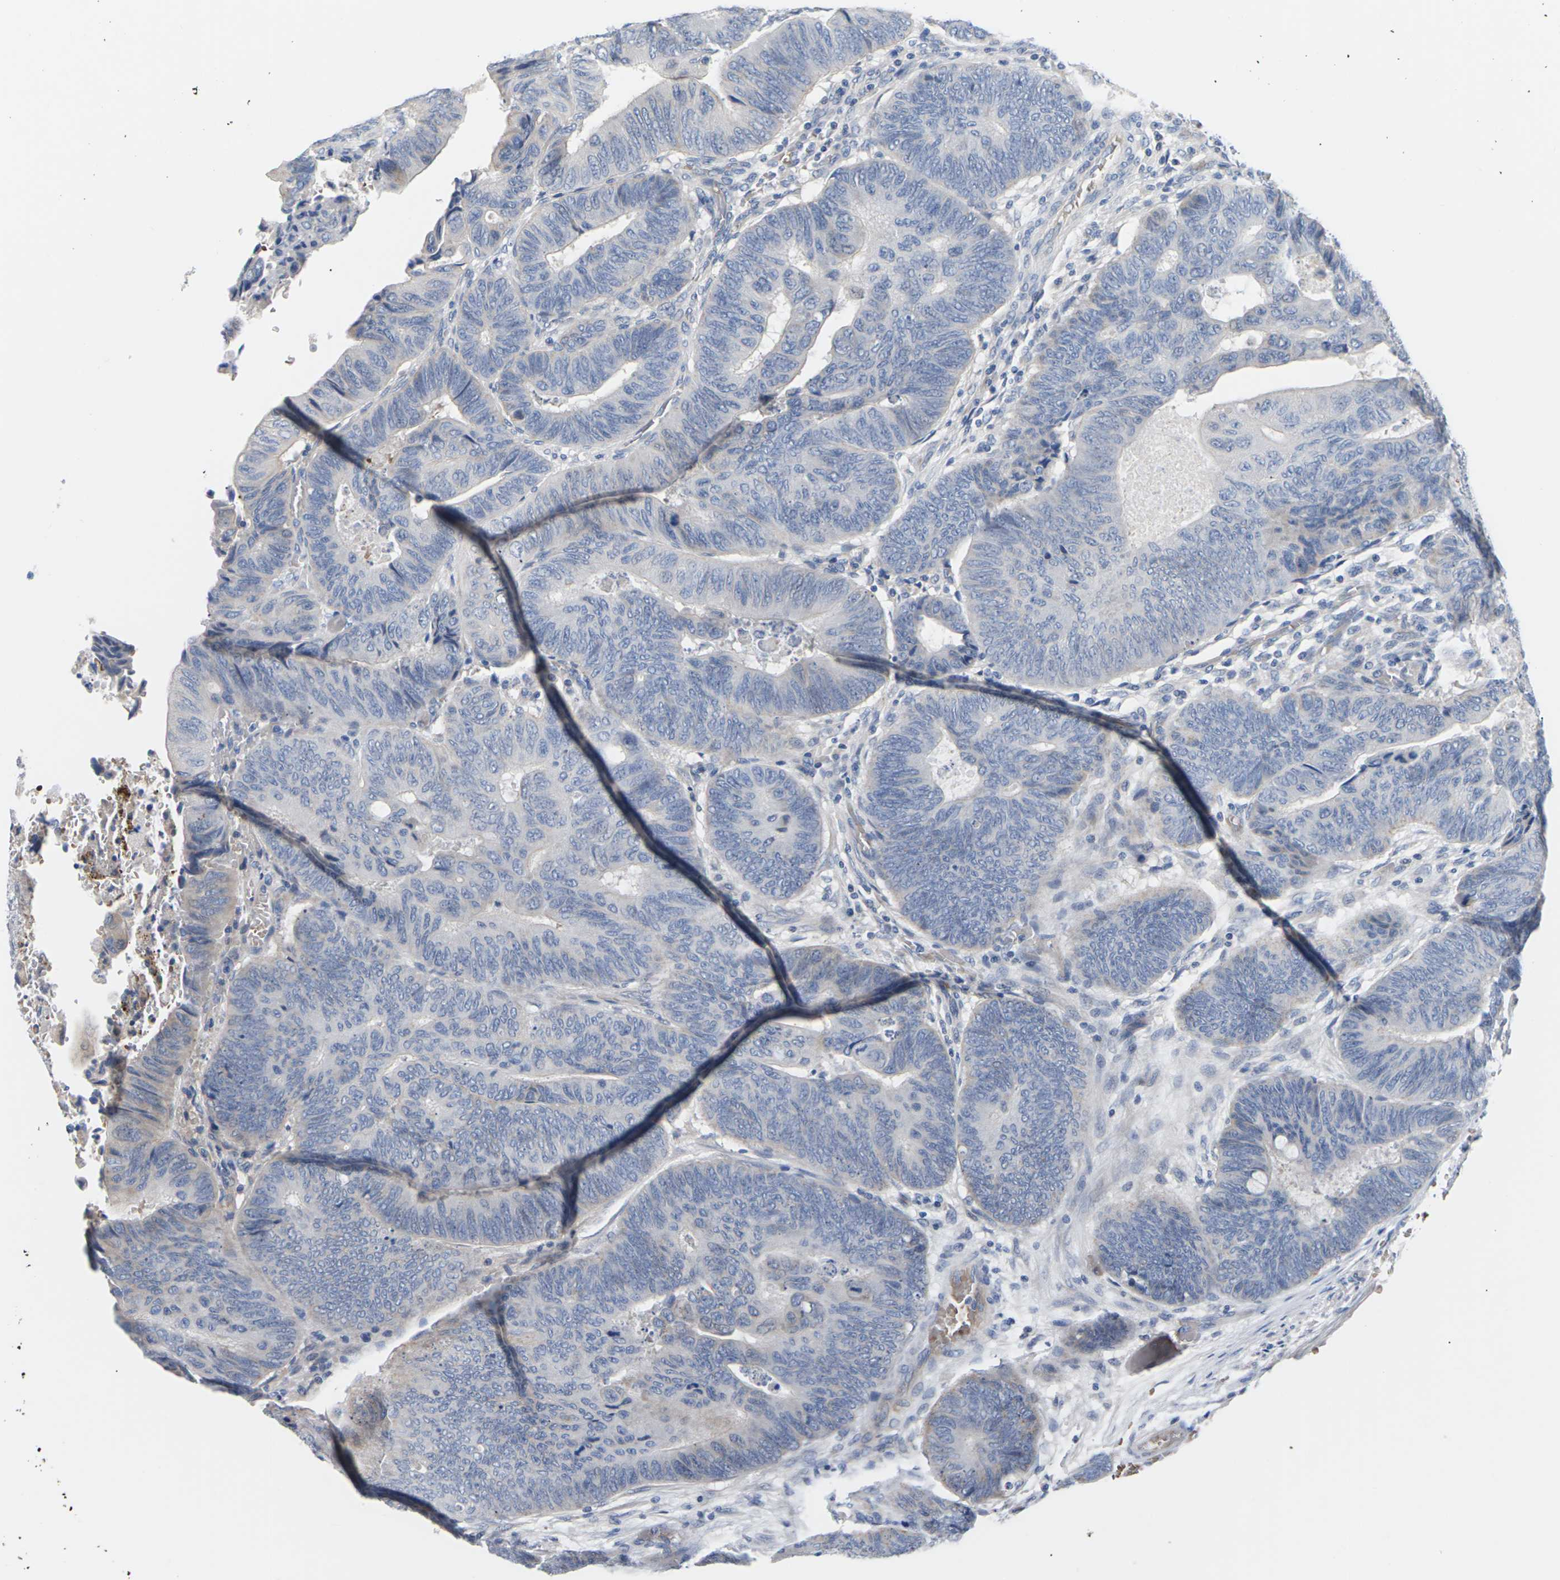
{"staining": {"intensity": "negative", "quantity": "none", "location": "none"}, "tissue": "colorectal cancer", "cell_type": "Tumor cells", "image_type": "cancer", "snomed": [{"axis": "morphology", "description": "Normal tissue, NOS"}, {"axis": "morphology", "description": "Adenocarcinoma, NOS"}, {"axis": "topography", "description": "Rectum"}, {"axis": "topography", "description": "Peripheral nerve tissue"}], "caption": "Tumor cells are negative for protein expression in human adenocarcinoma (colorectal).", "gene": "TMCO4", "patient": {"sex": "male", "age": 92}}